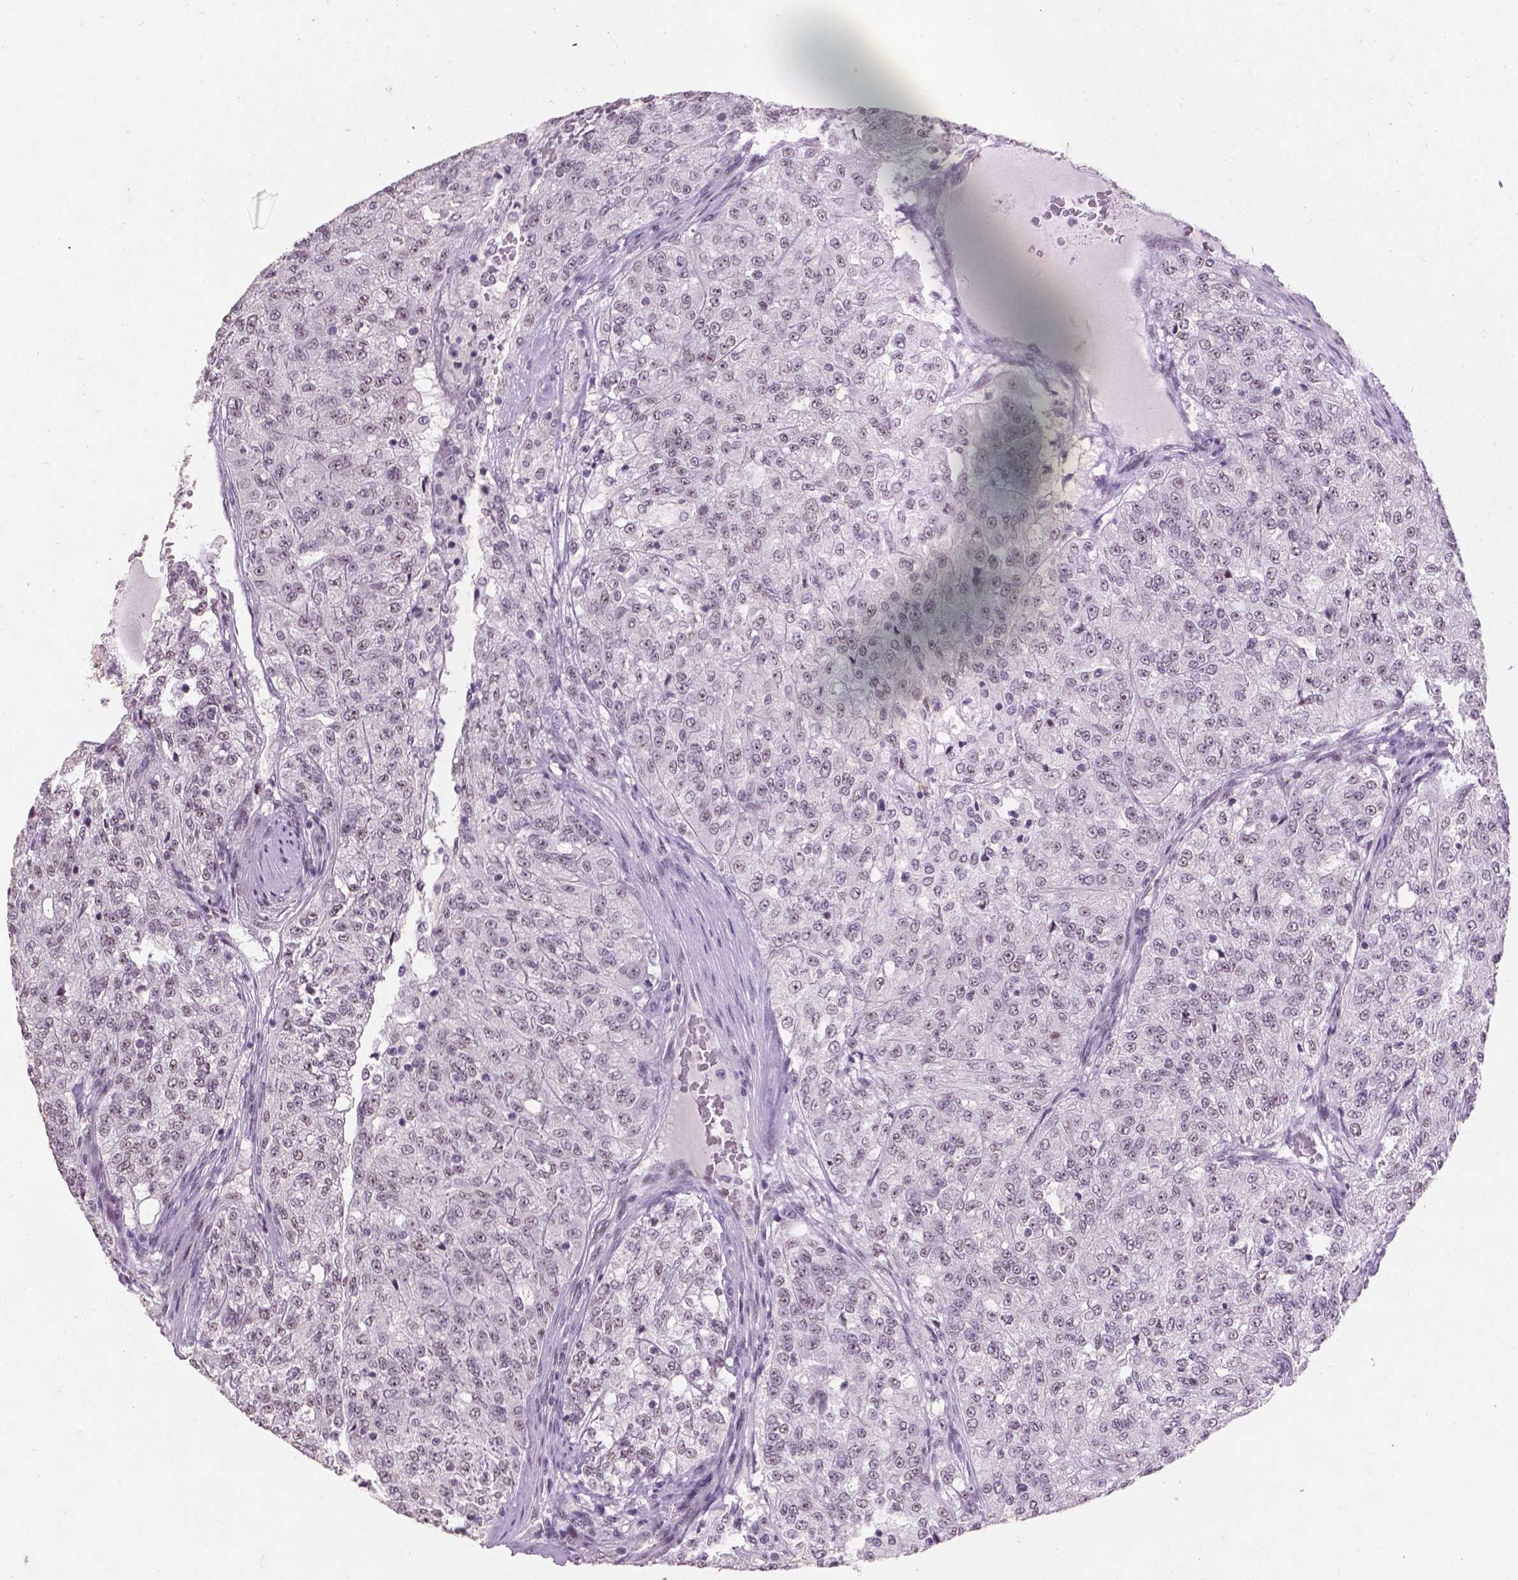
{"staining": {"intensity": "moderate", "quantity": "25%-75%", "location": "nuclear"}, "tissue": "renal cancer", "cell_type": "Tumor cells", "image_type": "cancer", "snomed": [{"axis": "morphology", "description": "Adenocarcinoma, NOS"}, {"axis": "topography", "description": "Kidney"}], "caption": "Renal cancer (adenocarcinoma) was stained to show a protein in brown. There is medium levels of moderate nuclear staining in about 25%-75% of tumor cells. (DAB (3,3'-diaminobenzidine) IHC with brightfield microscopy, high magnification).", "gene": "COIL", "patient": {"sex": "female", "age": 63}}